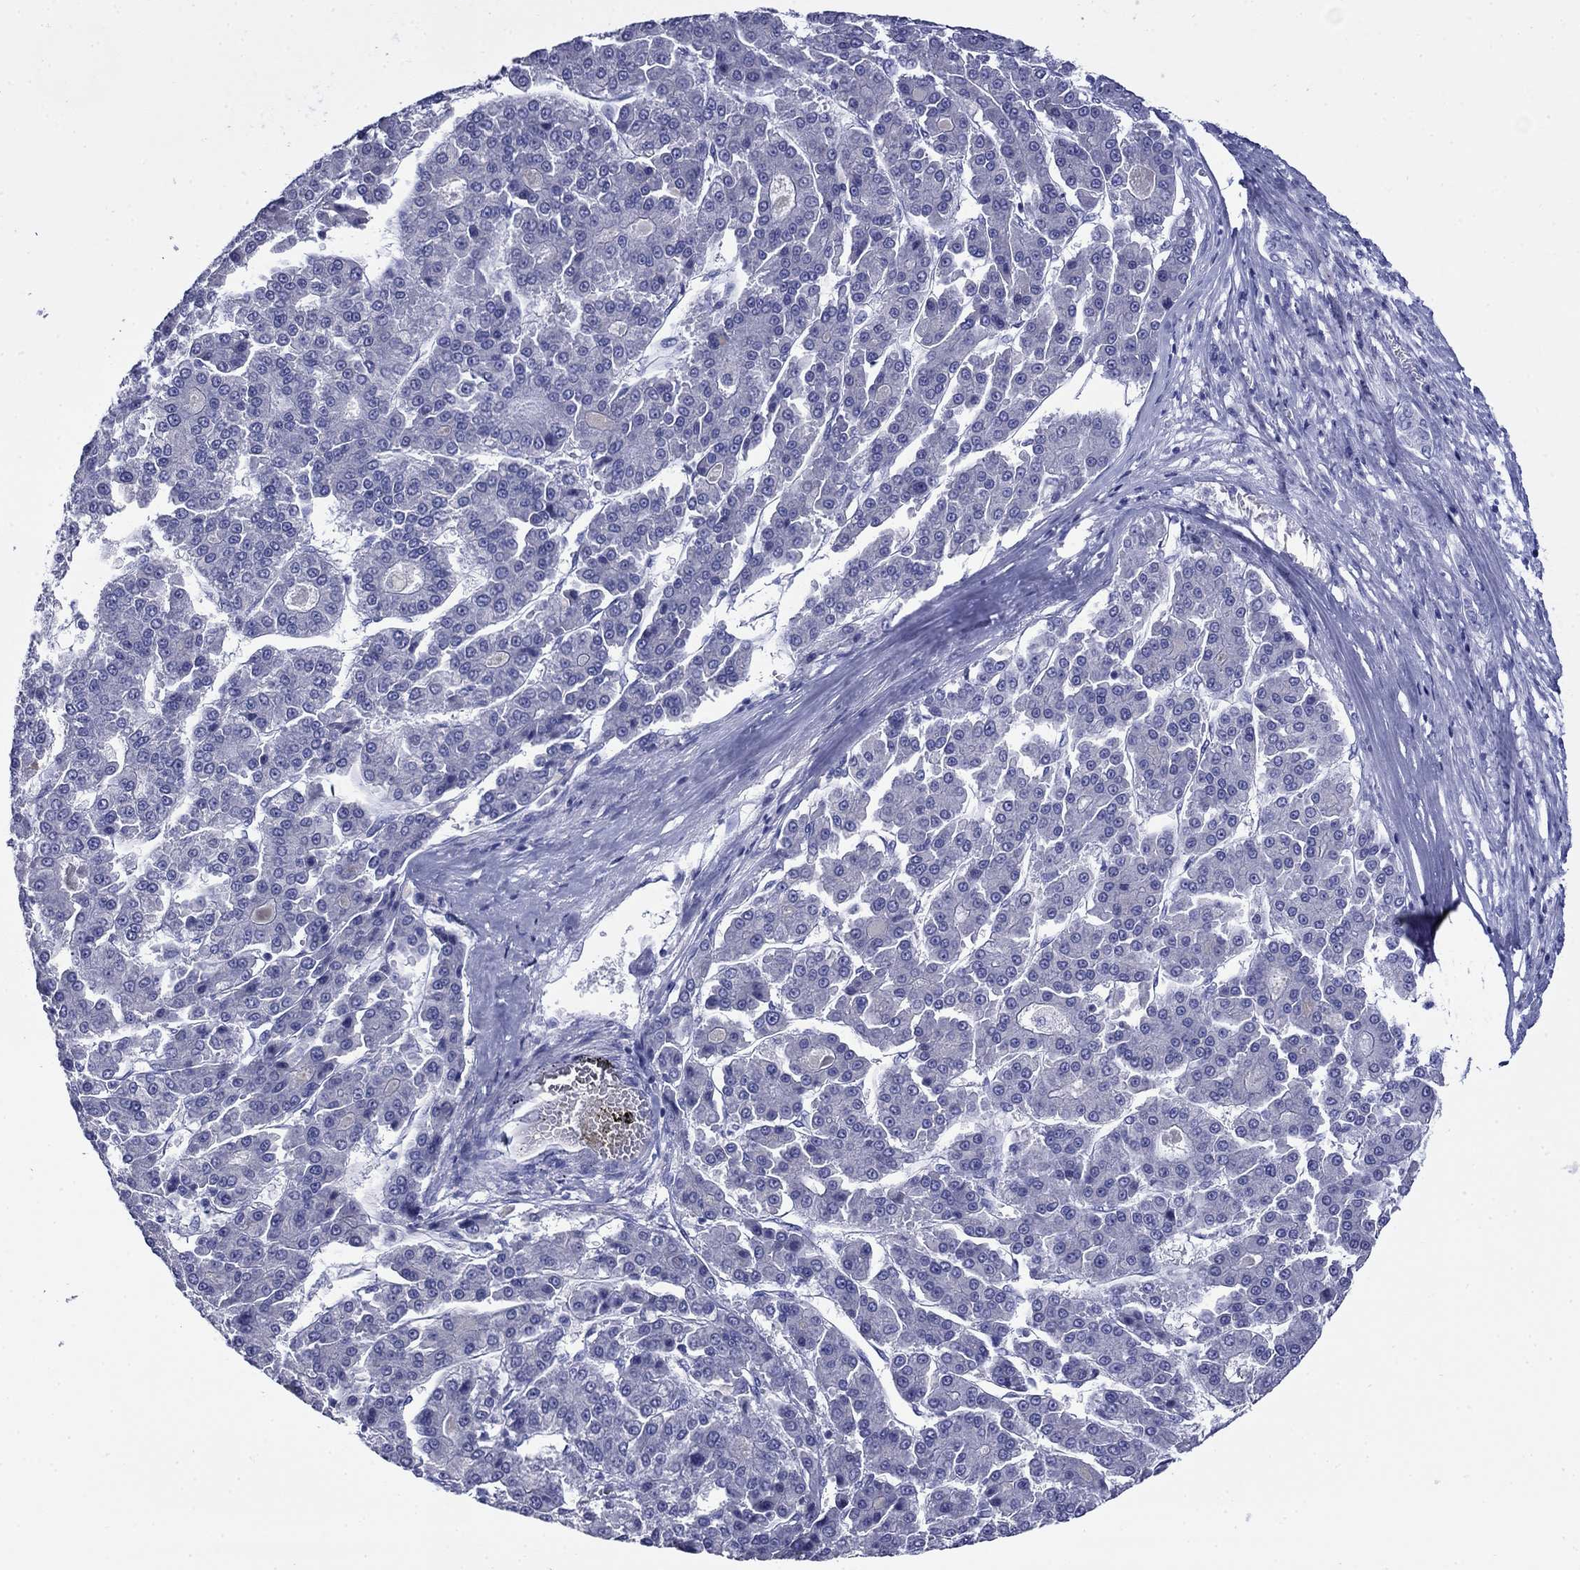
{"staining": {"intensity": "negative", "quantity": "none", "location": "none"}, "tissue": "liver cancer", "cell_type": "Tumor cells", "image_type": "cancer", "snomed": [{"axis": "morphology", "description": "Carcinoma, Hepatocellular, NOS"}, {"axis": "topography", "description": "Liver"}], "caption": "Immunohistochemistry histopathology image of liver cancer stained for a protein (brown), which demonstrates no positivity in tumor cells.", "gene": "GIP", "patient": {"sex": "male", "age": 70}}